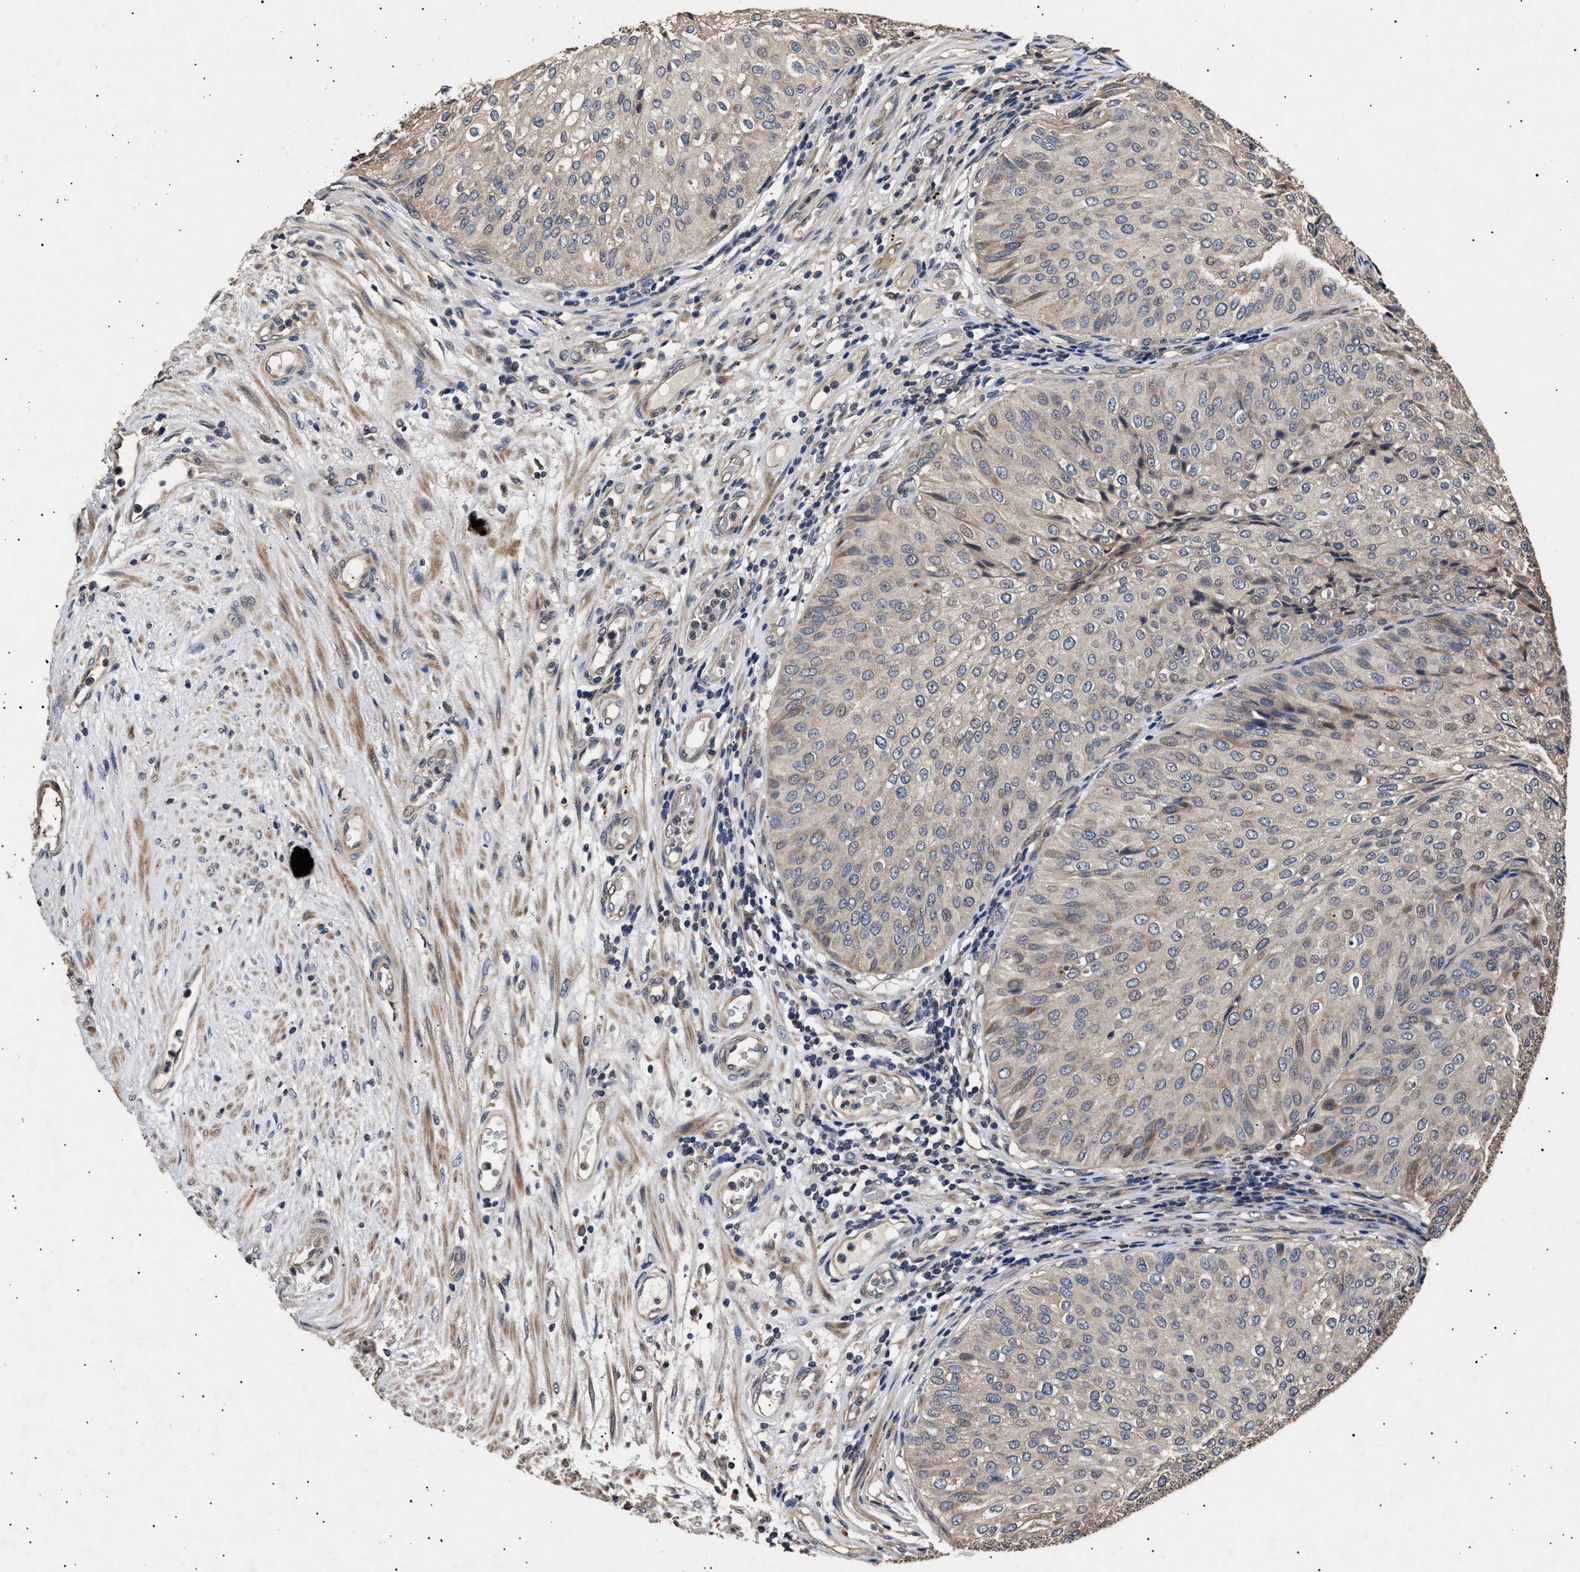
{"staining": {"intensity": "weak", "quantity": ">75%", "location": "cytoplasmic/membranous"}, "tissue": "urothelial cancer", "cell_type": "Tumor cells", "image_type": "cancer", "snomed": [{"axis": "morphology", "description": "Urothelial carcinoma, Low grade"}, {"axis": "topography", "description": "Urinary bladder"}], "caption": "Protein analysis of urothelial cancer tissue reveals weak cytoplasmic/membranous positivity in about >75% of tumor cells.", "gene": "ITGB5", "patient": {"sex": "male", "age": 67}}